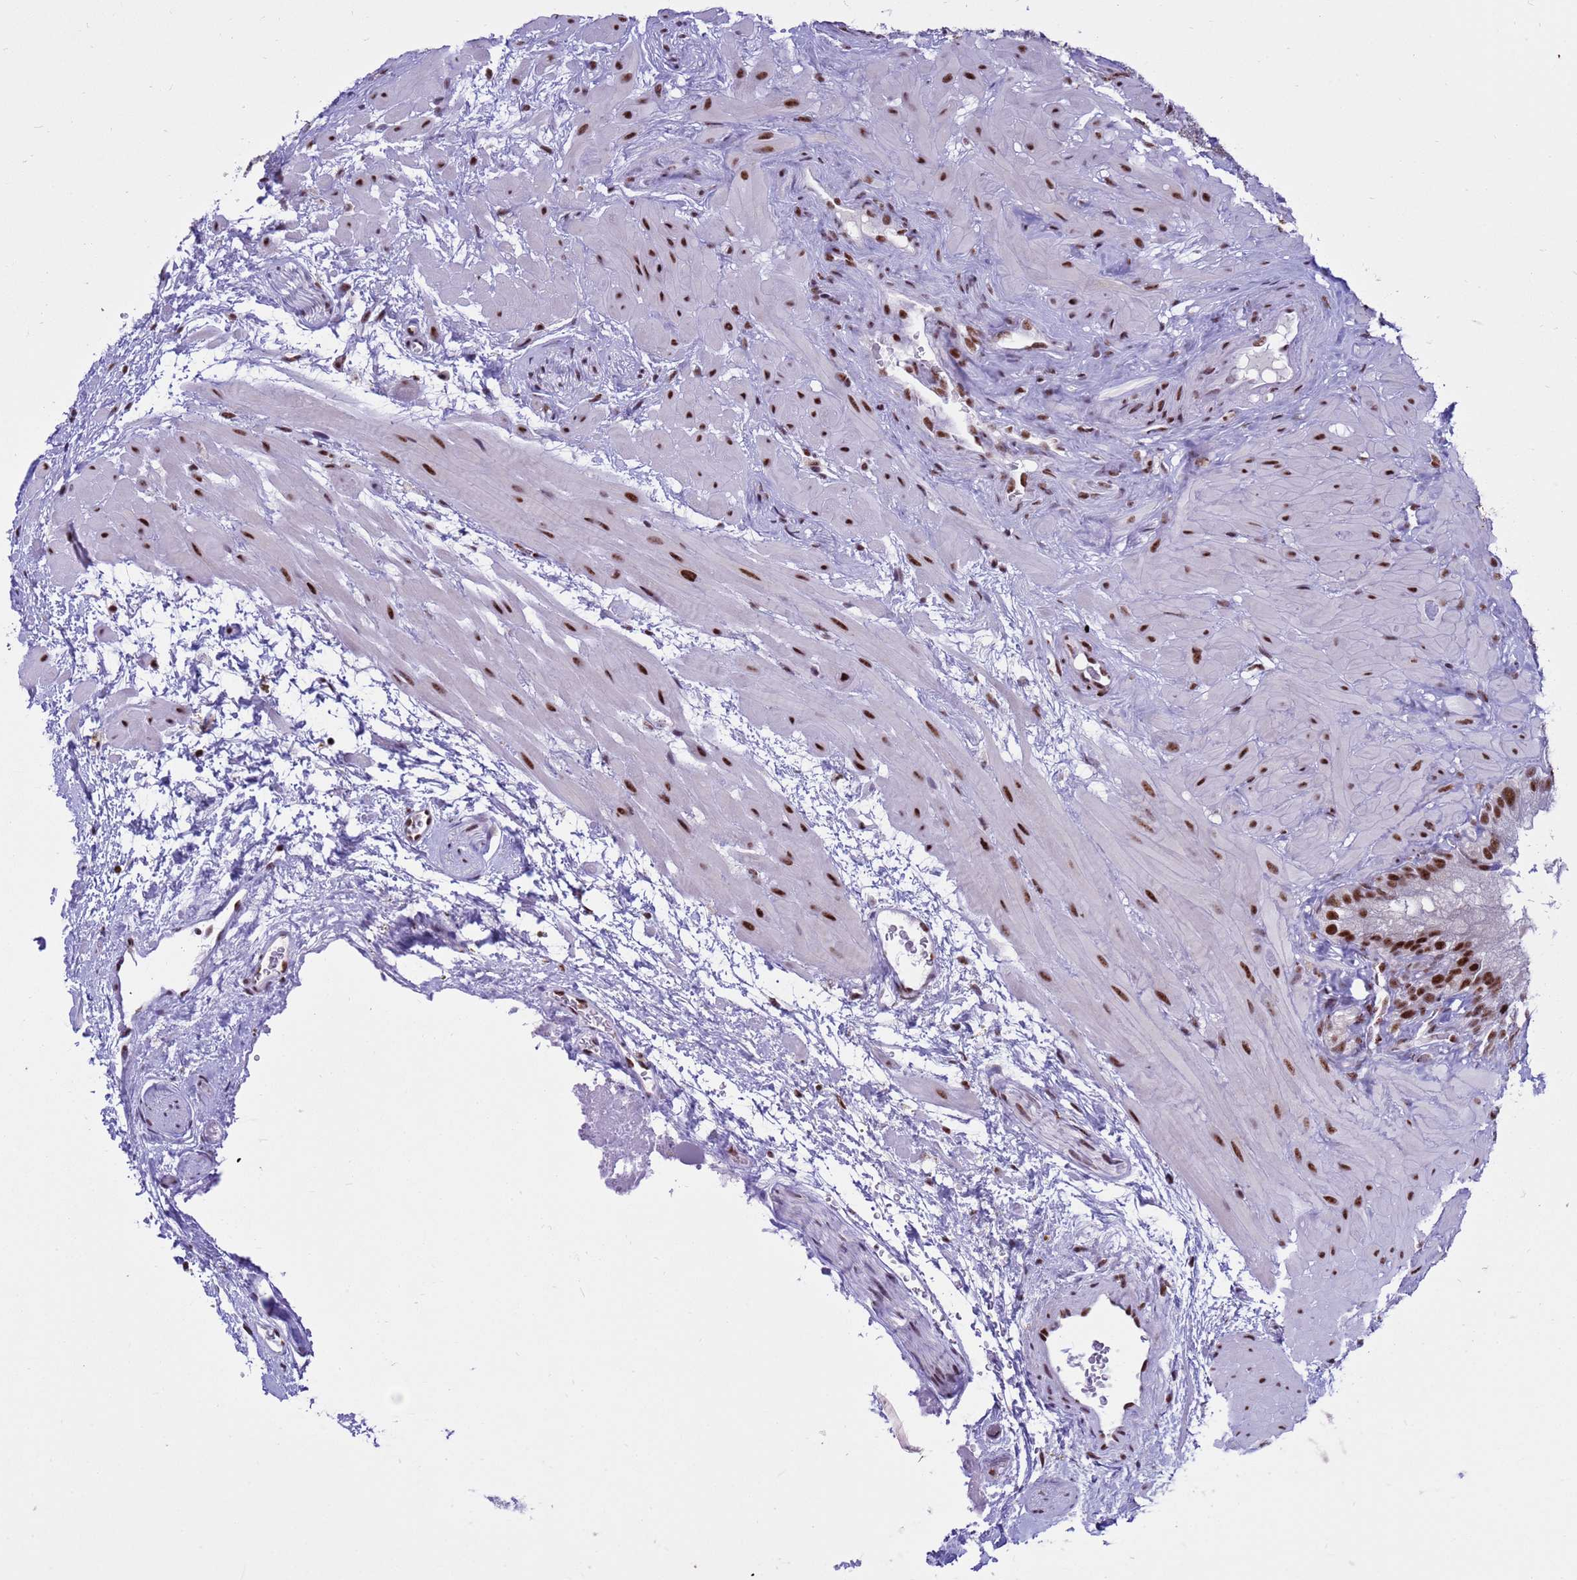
{"staining": {"intensity": "strong", "quantity": ">75%", "location": "nuclear"}, "tissue": "seminal vesicle", "cell_type": "Glandular cells", "image_type": "normal", "snomed": [{"axis": "morphology", "description": "Normal tissue, NOS"}, {"axis": "topography", "description": "Prostate"}, {"axis": "topography", "description": "Seminal veicle"}], "caption": "Immunohistochemical staining of benign seminal vesicle reveals high levels of strong nuclear expression in about >75% of glandular cells. (IHC, brightfield microscopy, high magnification).", "gene": "THOC2", "patient": {"sex": "male", "age": 68}}